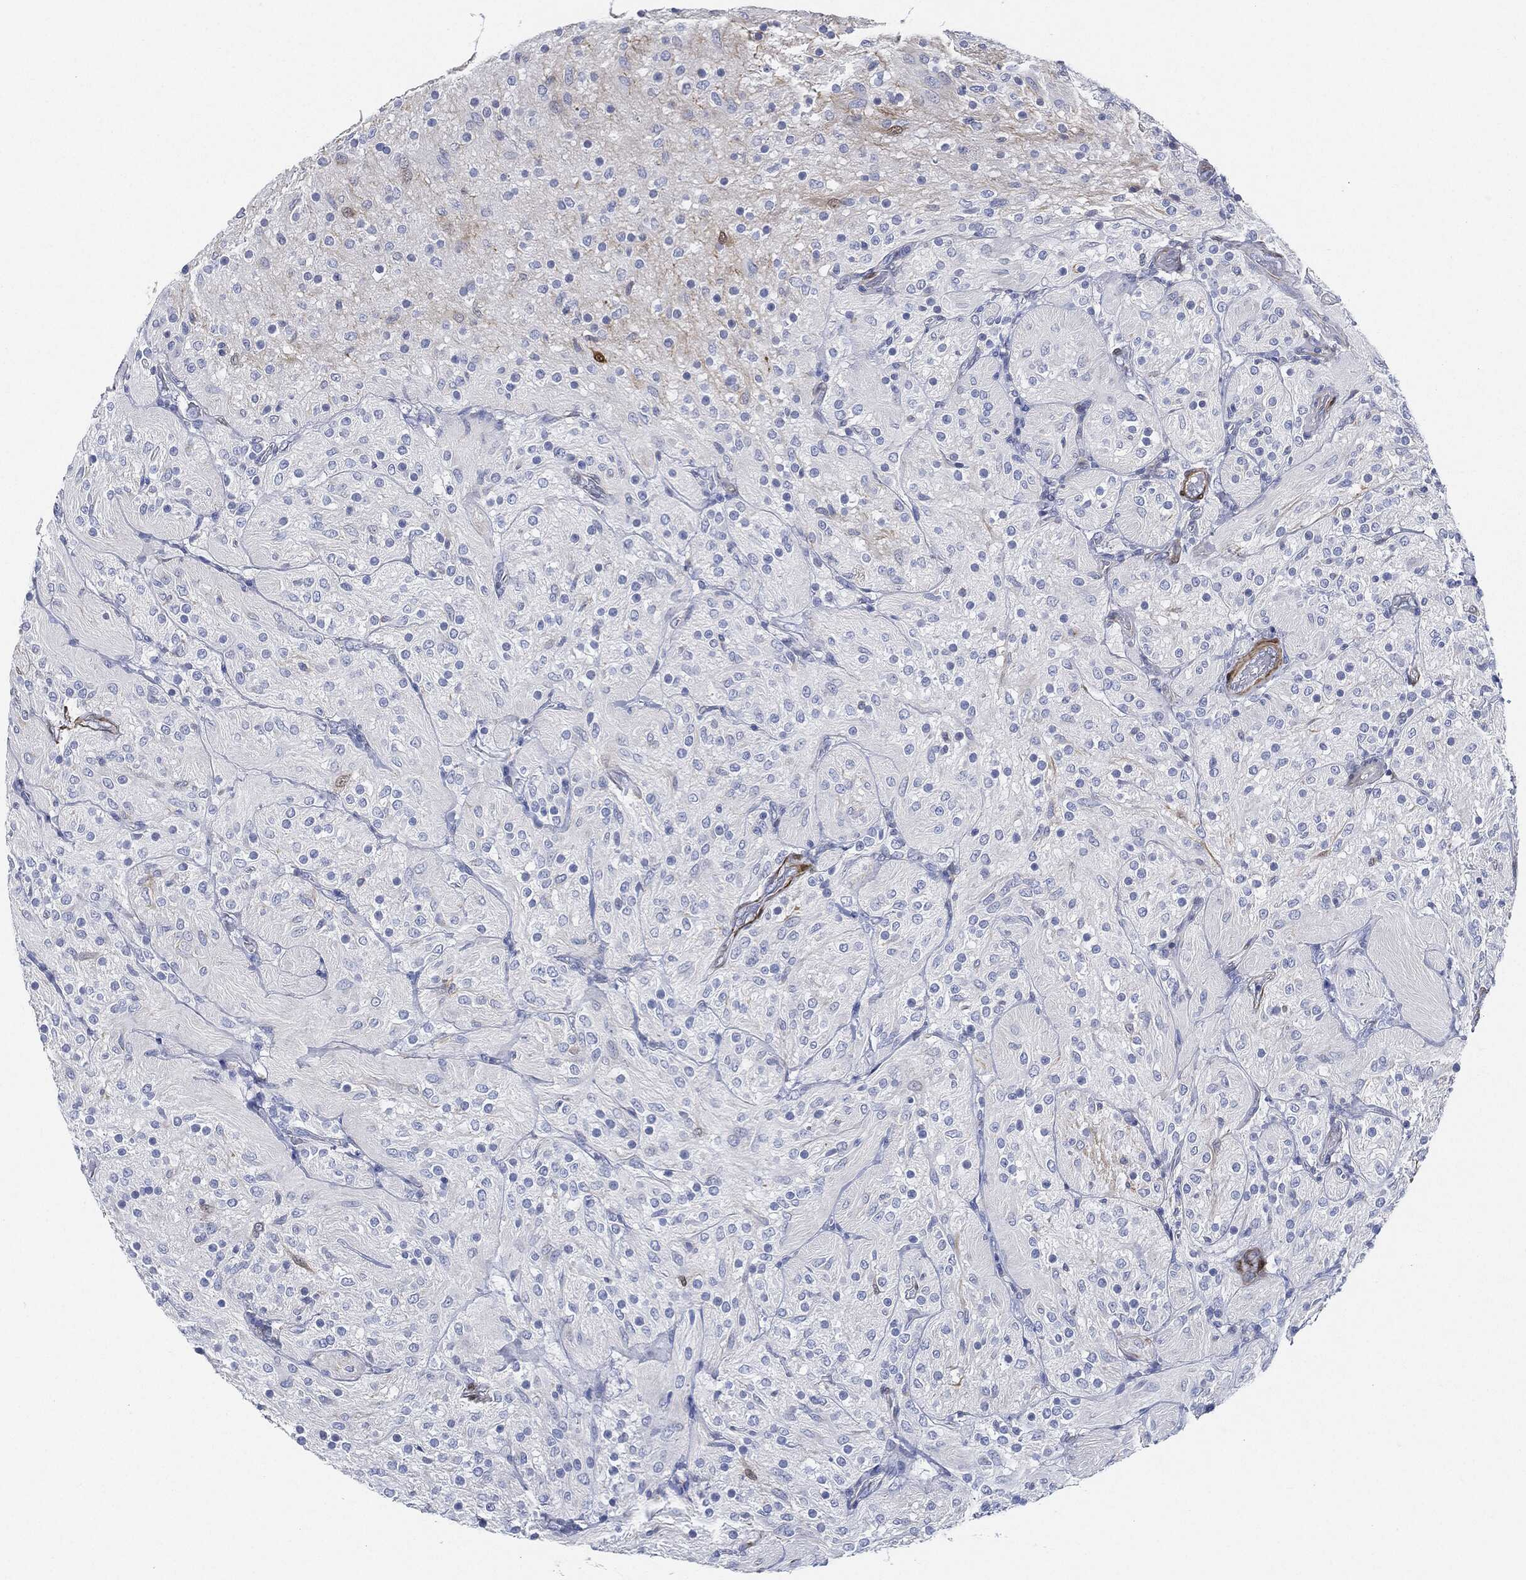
{"staining": {"intensity": "negative", "quantity": "none", "location": "none"}, "tissue": "glioma", "cell_type": "Tumor cells", "image_type": "cancer", "snomed": [{"axis": "morphology", "description": "Glioma, malignant, Low grade"}, {"axis": "topography", "description": "Brain"}], "caption": "Tumor cells show no significant protein staining in glioma. Nuclei are stained in blue.", "gene": "TAGLN", "patient": {"sex": "male", "age": 3}}